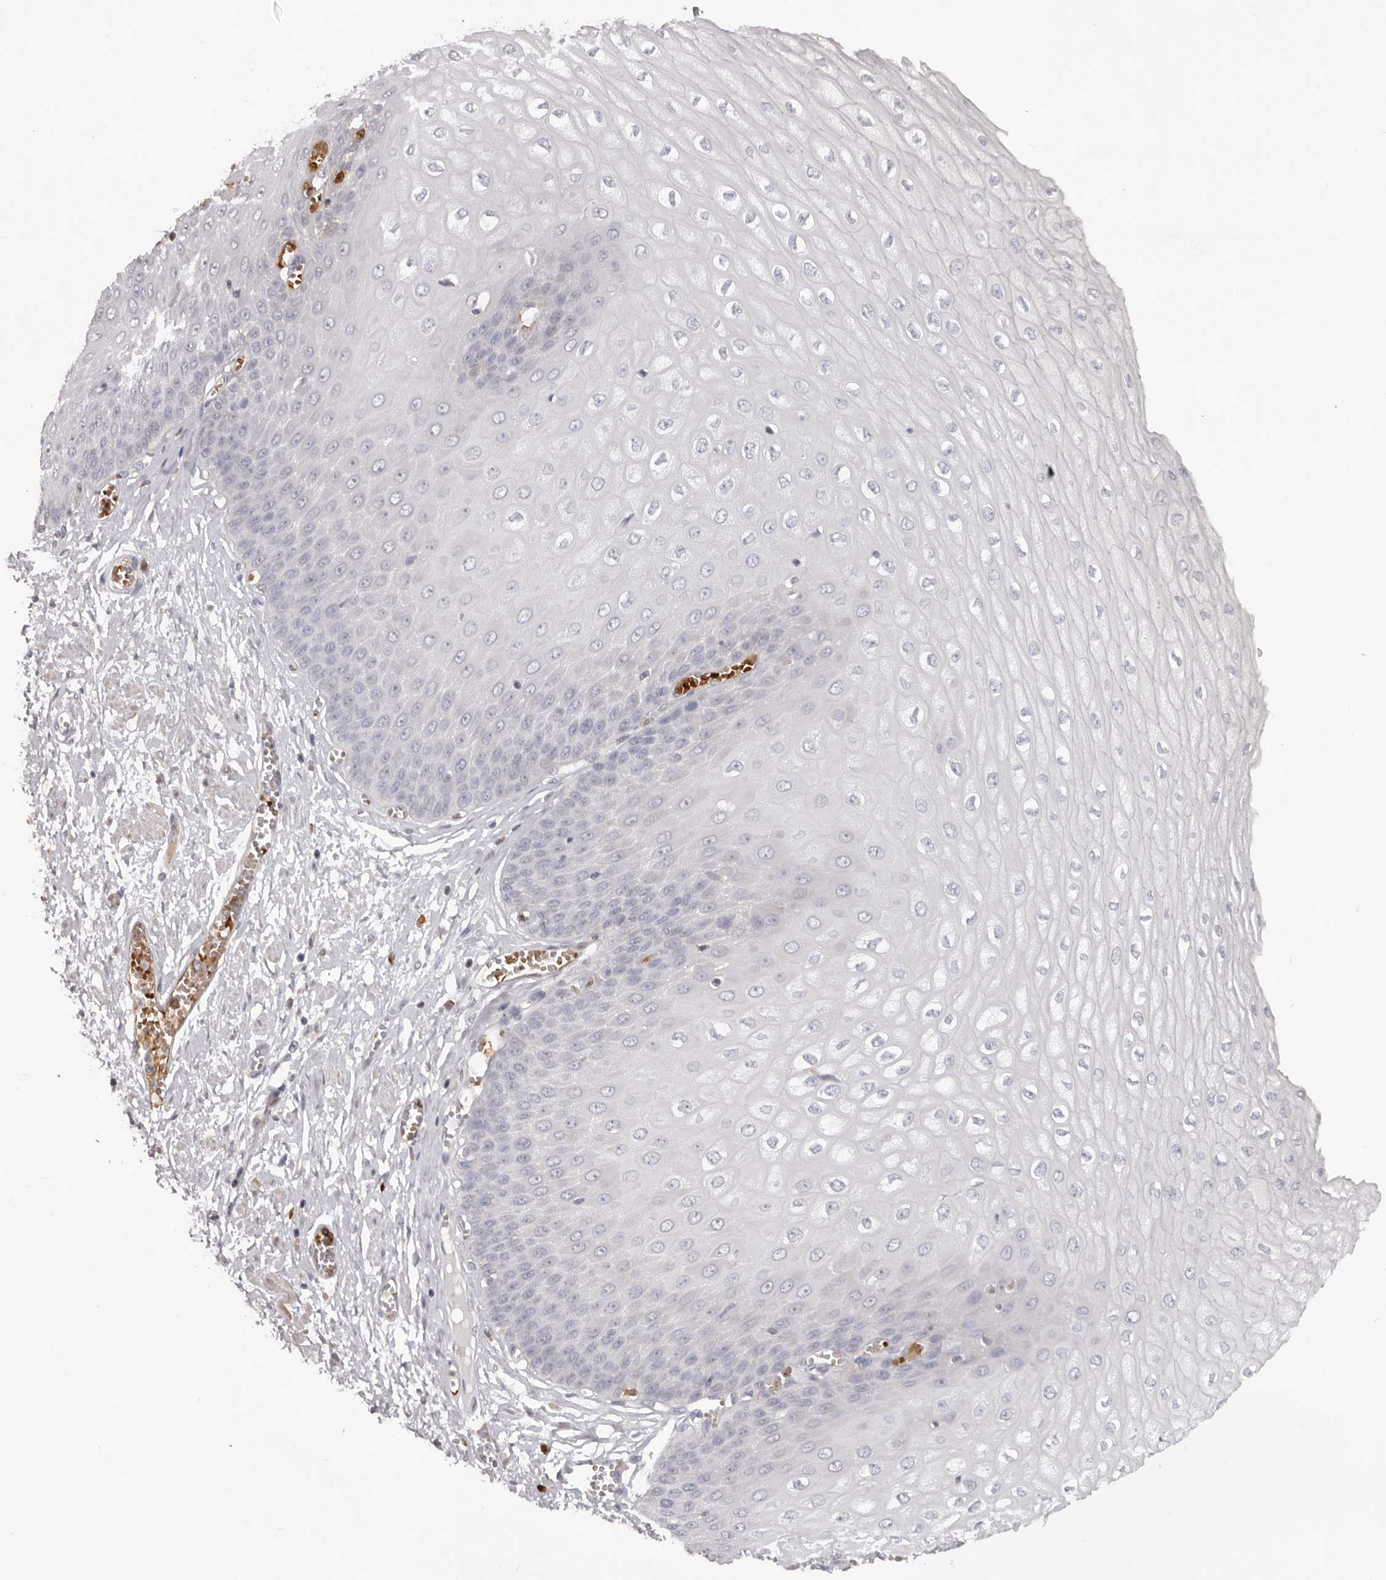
{"staining": {"intensity": "negative", "quantity": "none", "location": "none"}, "tissue": "esophagus", "cell_type": "Squamous epithelial cells", "image_type": "normal", "snomed": [{"axis": "morphology", "description": "Normal tissue, NOS"}, {"axis": "topography", "description": "Esophagus"}], "caption": "Photomicrograph shows no protein staining in squamous epithelial cells of unremarkable esophagus.", "gene": "TNR", "patient": {"sex": "male", "age": 60}}